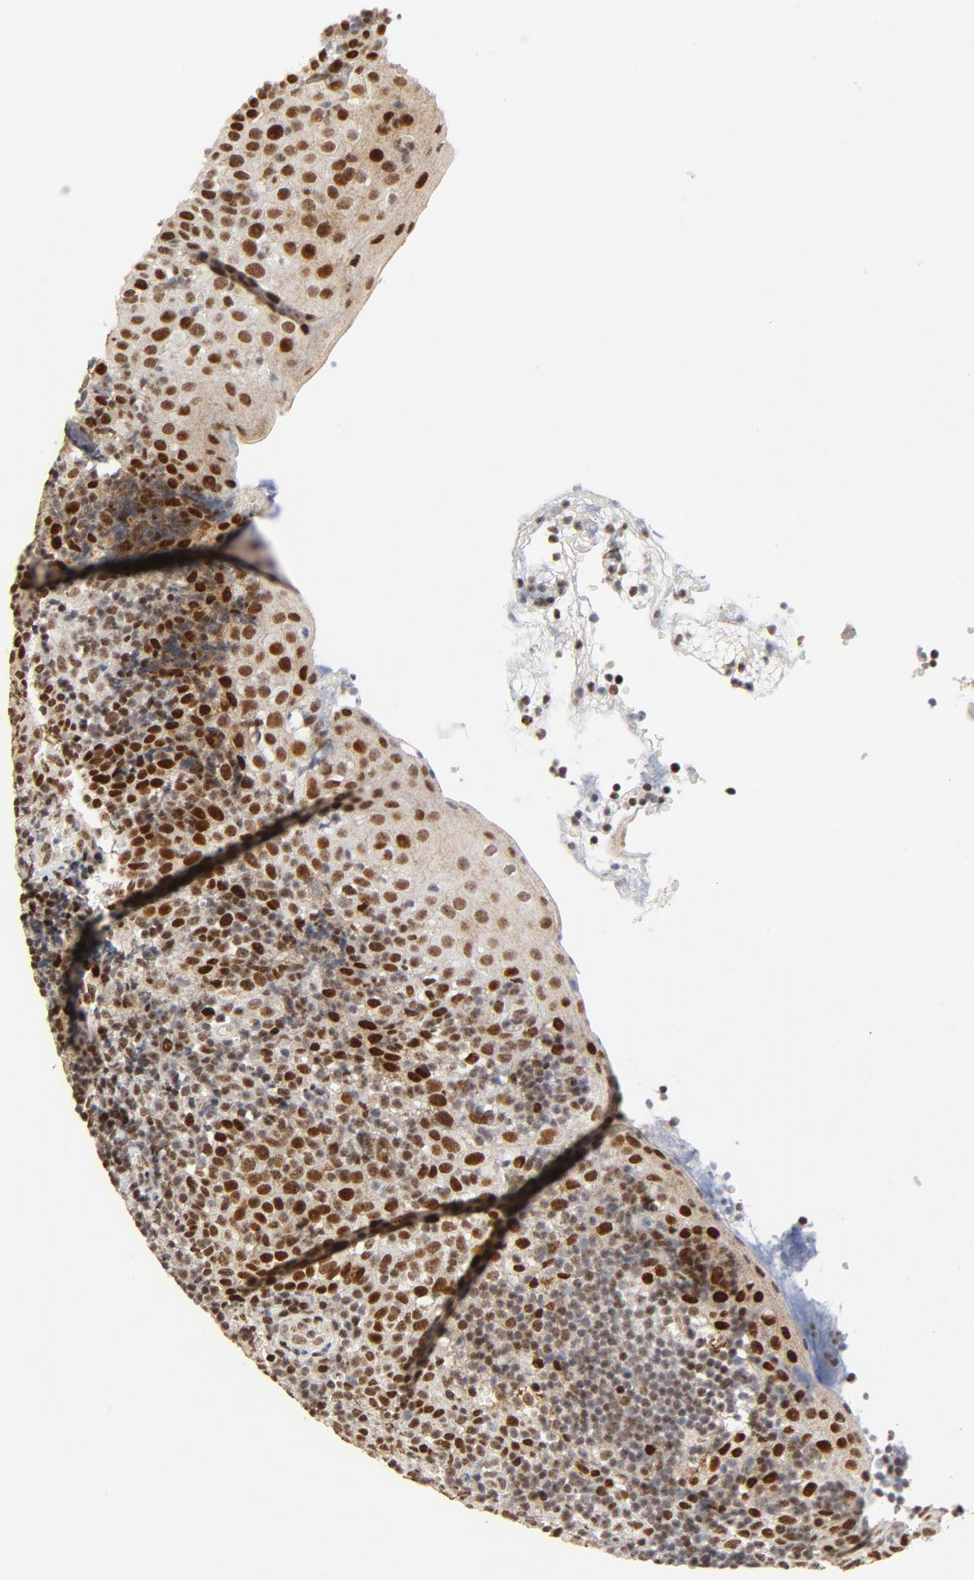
{"staining": {"intensity": "moderate", "quantity": ">75%", "location": "nuclear"}, "tissue": "tonsil", "cell_type": "Germinal center cells", "image_type": "normal", "snomed": [{"axis": "morphology", "description": "Normal tissue, NOS"}, {"axis": "topography", "description": "Tonsil"}], "caption": "Unremarkable tonsil was stained to show a protein in brown. There is medium levels of moderate nuclear staining in approximately >75% of germinal center cells. The staining was performed using DAB, with brown indicating positive protein expression. Nuclei are stained blue with hematoxylin.", "gene": "GTF2I", "patient": {"sex": "female", "age": 40}}